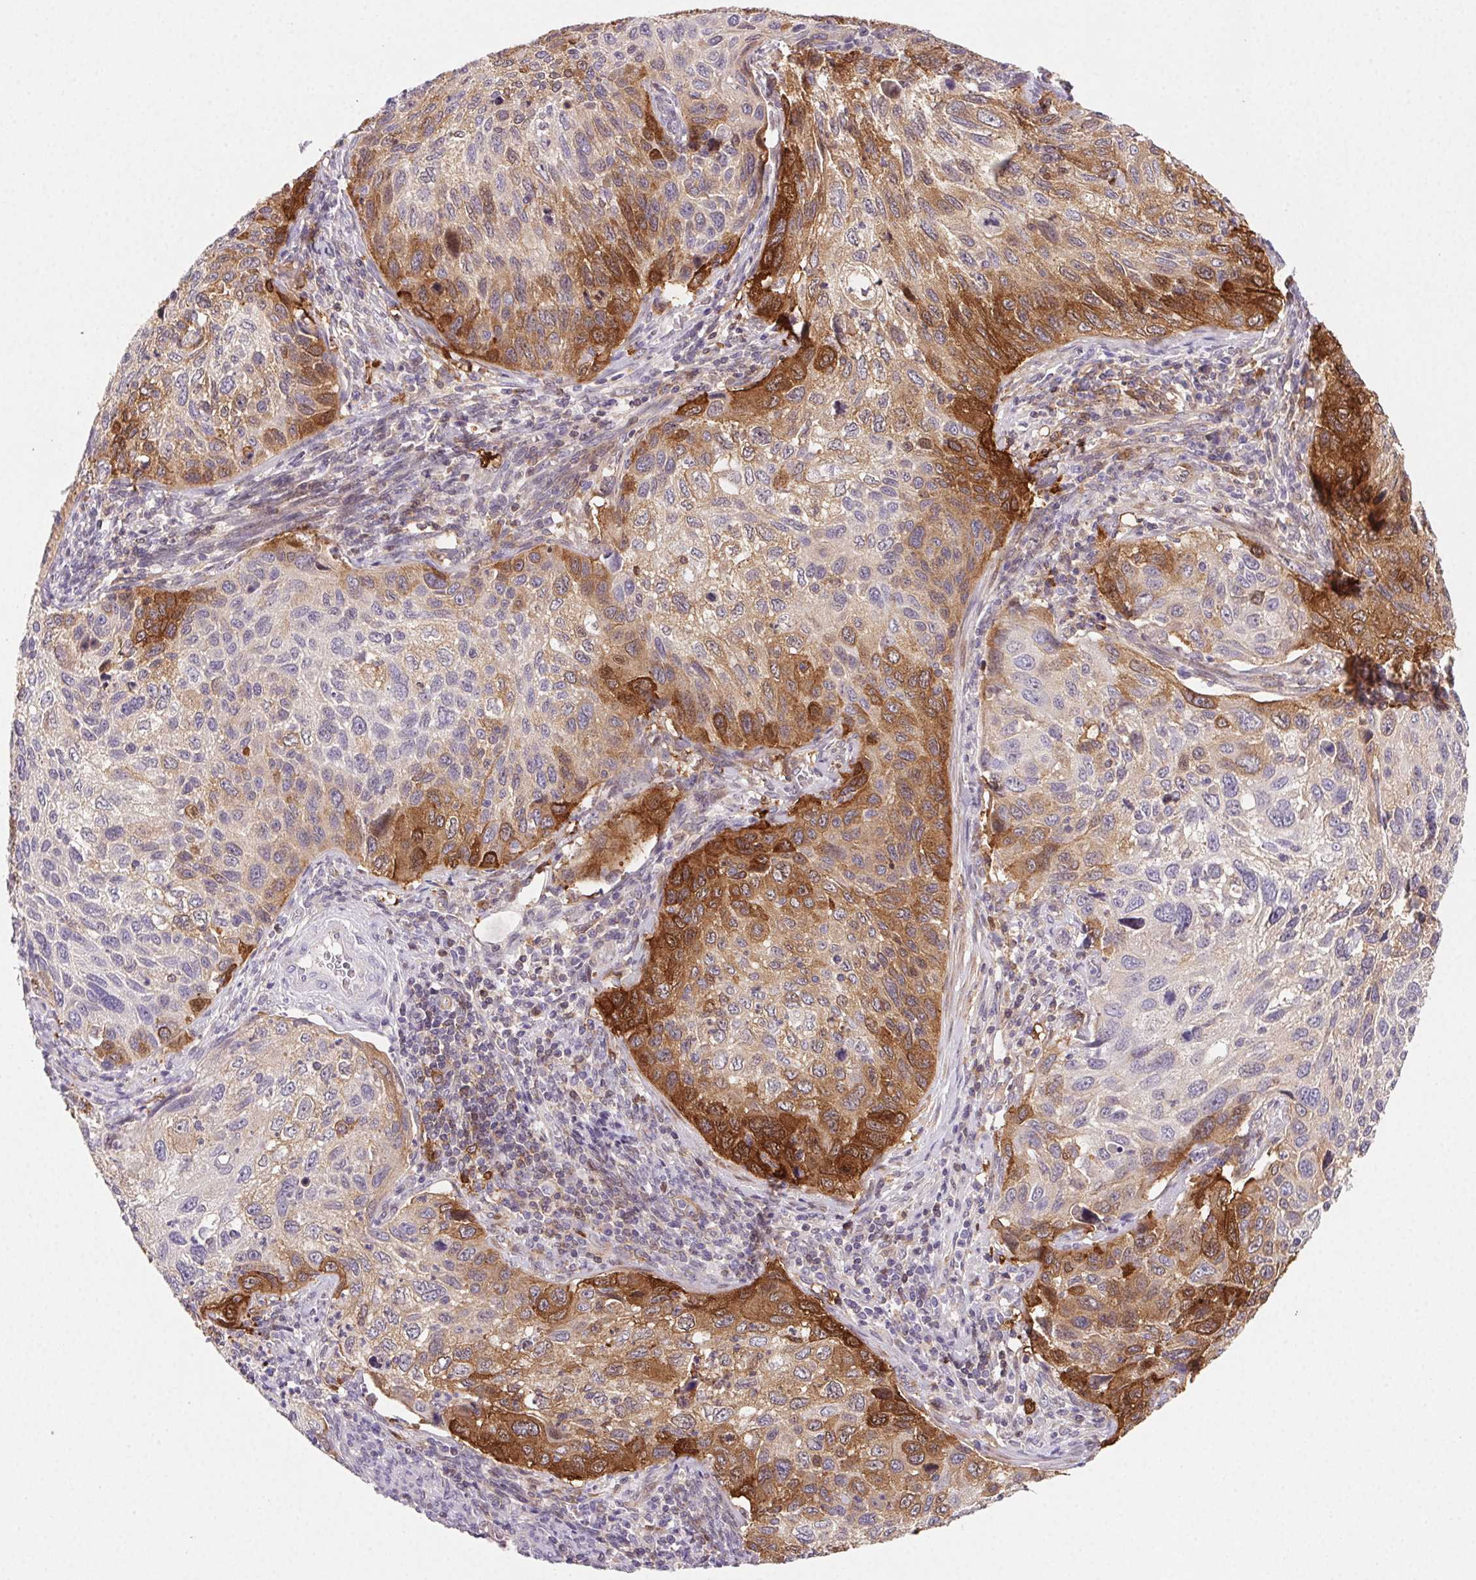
{"staining": {"intensity": "strong", "quantity": "25%-75%", "location": "cytoplasmic/membranous"}, "tissue": "cervical cancer", "cell_type": "Tumor cells", "image_type": "cancer", "snomed": [{"axis": "morphology", "description": "Squamous cell carcinoma, NOS"}, {"axis": "topography", "description": "Cervix"}], "caption": "Immunohistochemistry histopathology image of neoplastic tissue: human cervical squamous cell carcinoma stained using IHC shows high levels of strong protein expression localized specifically in the cytoplasmic/membranous of tumor cells, appearing as a cytoplasmic/membranous brown color.", "gene": "GBP1", "patient": {"sex": "female", "age": 70}}